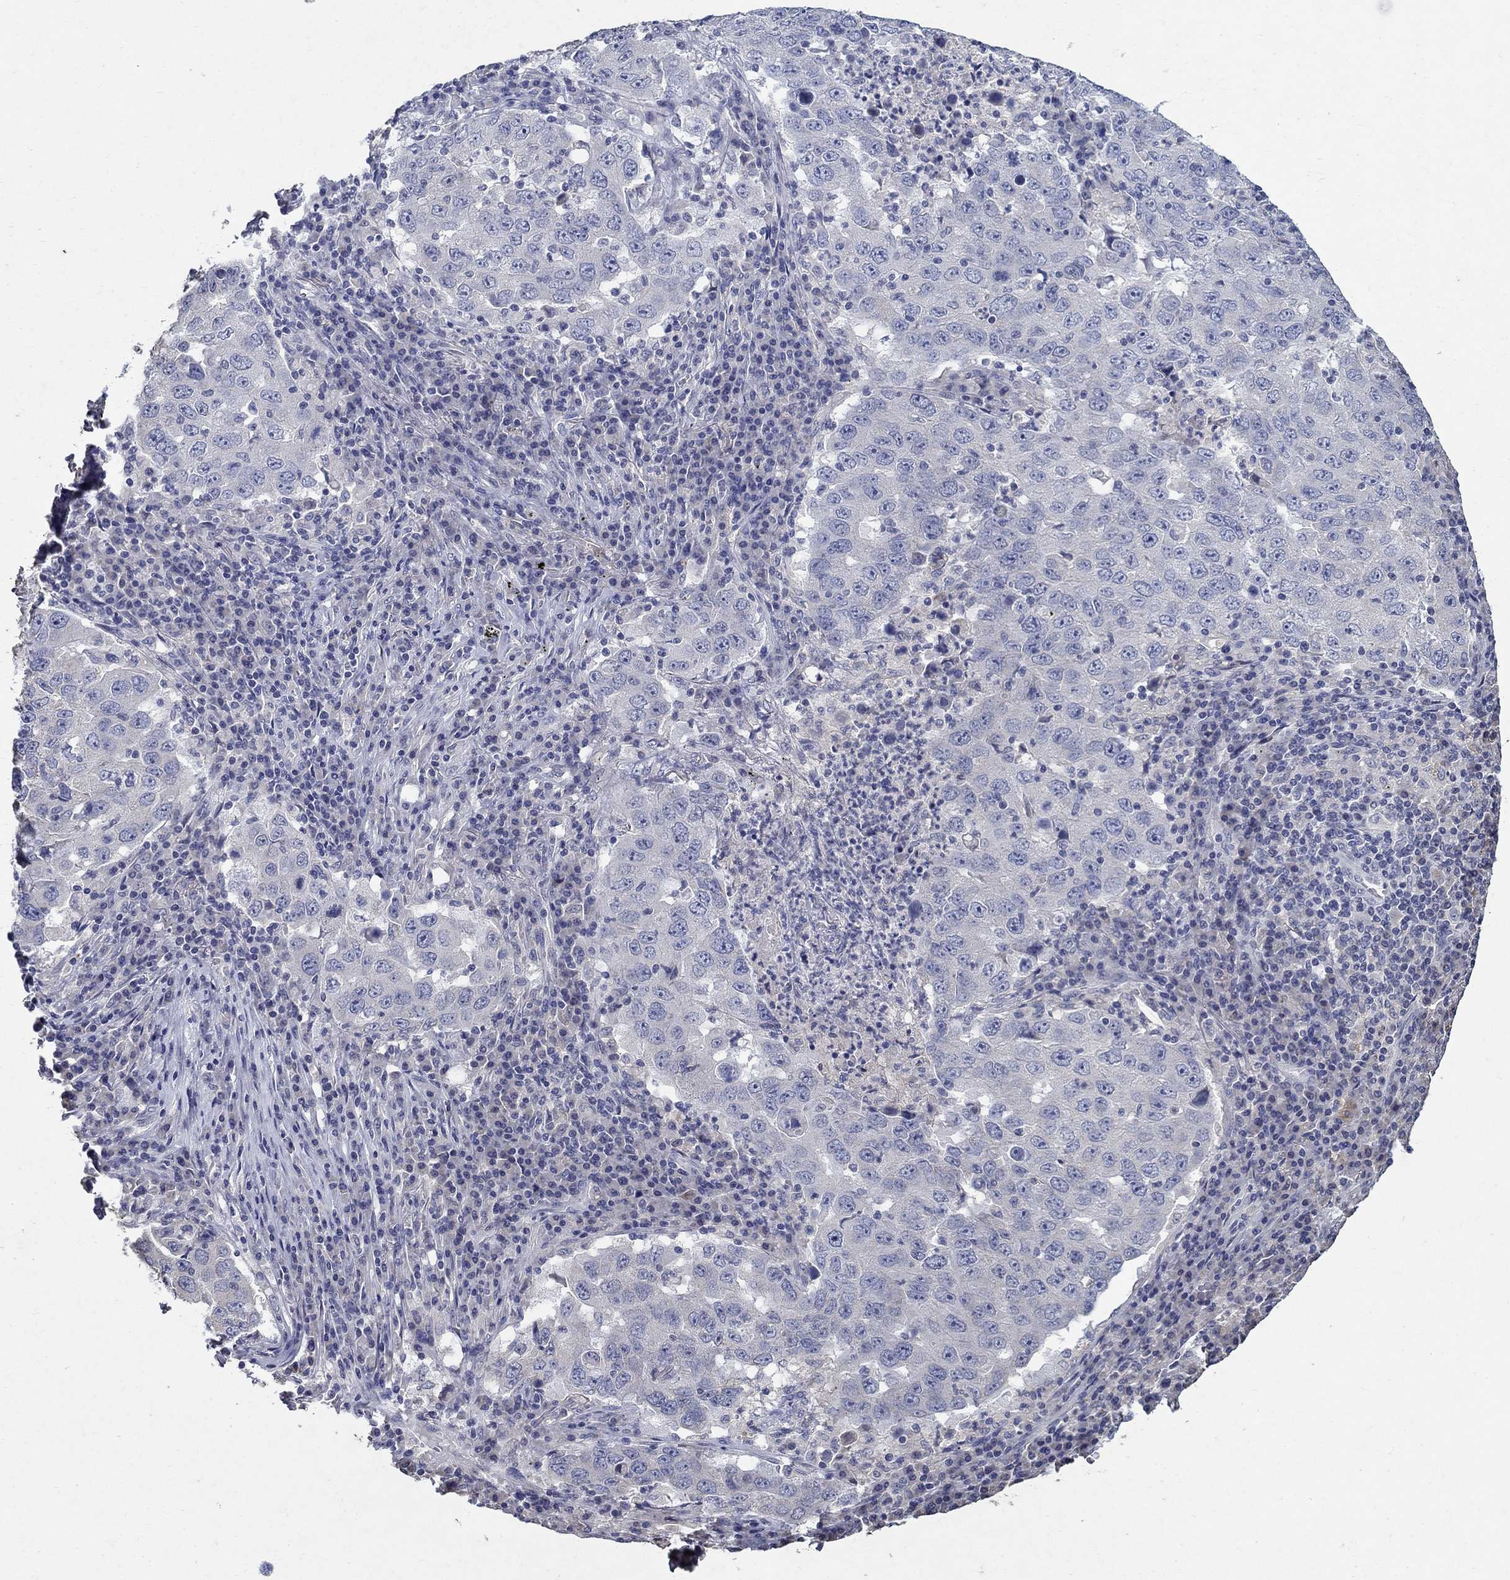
{"staining": {"intensity": "negative", "quantity": "none", "location": "none"}, "tissue": "lung cancer", "cell_type": "Tumor cells", "image_type": "cancer", "snomed": [{"axis": "morphology", "description": "Adenocarcinoma, NOS"}, {"axis": "topography", "description": "Lung"}], "caption": "Micrograph shows no protein staining in tumor cells of lung cancer (adenocarcinoma) tissue. The staining was performed using DAB to visualize the protein expression in brown, while the nuclei were stained in blue with hematoxylin (Magnification: 20x).", "gene": "PROZ", "patient": {"sex": "male", "age": 73}}